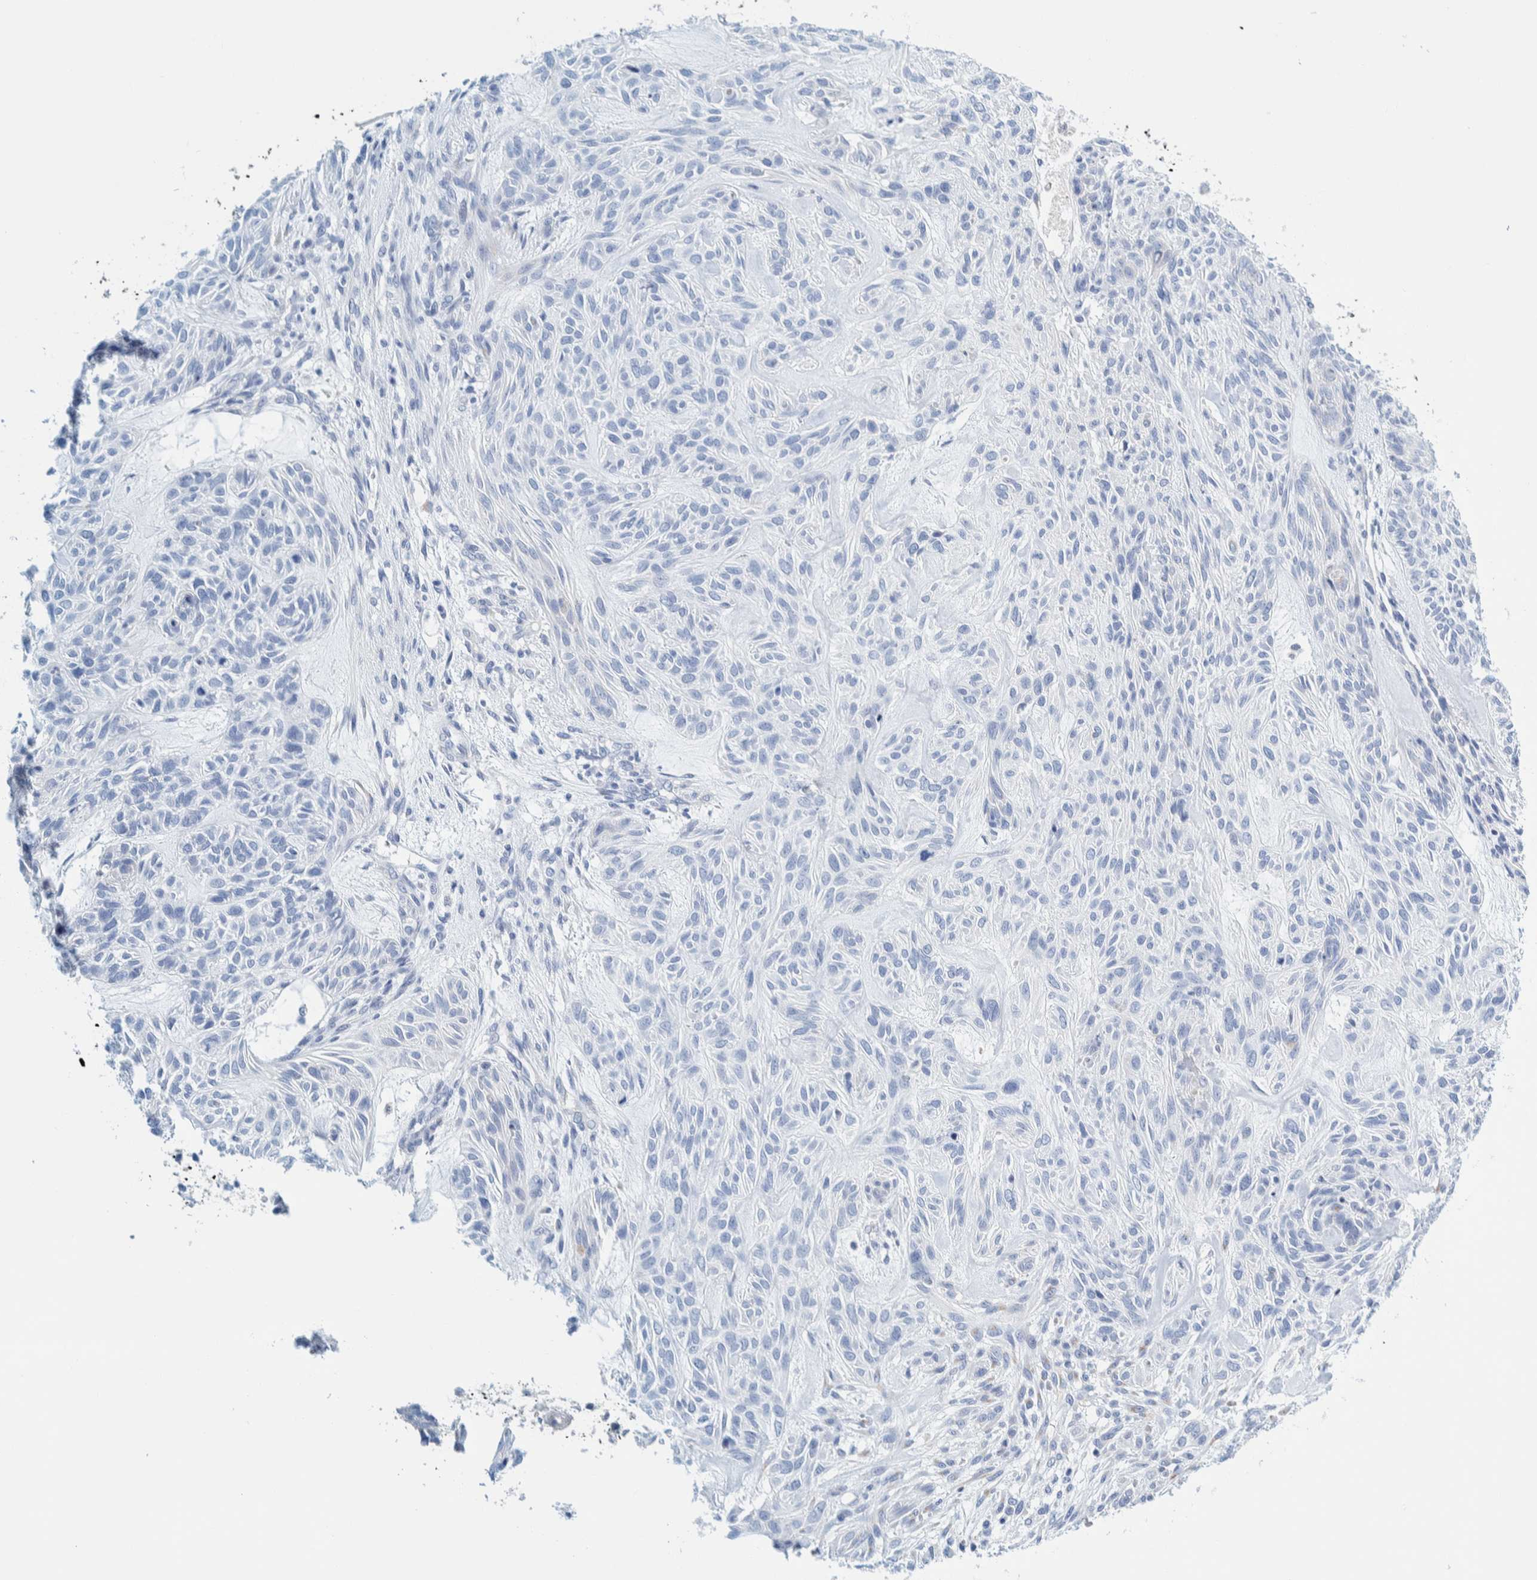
{"staining": {"intensity": "negative", "quantity": "none", "location": "none"}, "tissue": "skin cancer", "cell_type": "Tumor cells", "image_type": "cancer", "snomed": [{"axis": "morphology", "description": "Basal cell carcinoma"}, {"axis": "topography", "description": "Skin"}], "caption": "Human skin basal cell carcinoma stained for a protein using immunohistochemistry exhibits no positivity in tumor cells.", "gene": "MOG", "patient": {"sex": "male", "age": 55}}